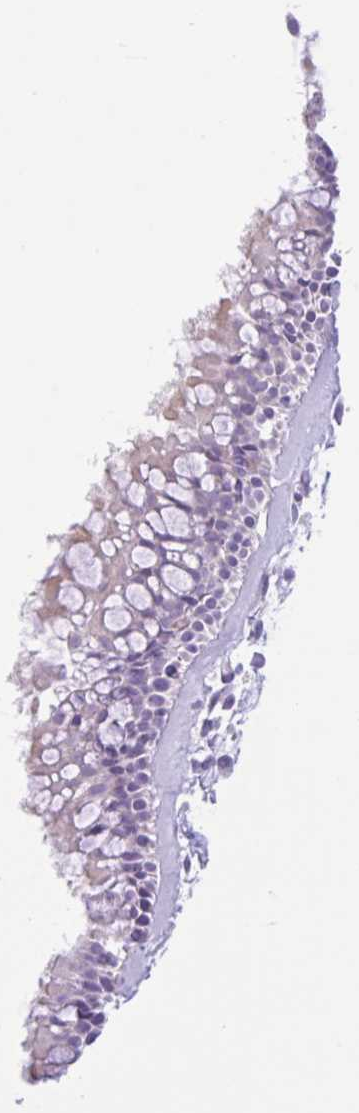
{"staining": {"intensity": "negative", "quantity": "none", "location": "none"}, "tissue": "nasopharynx", "cell_type": "Respiratory epithelial cells", "image_type": "normal", "snomed": [{"axis": "morphology", "description": "Normal tissue, NOS"}, {"axis": "topography", "description": "Nasopharynx"}], "caption": "DAB (3,3'-diaminobenzidine) immunohistochemical staining of unremarkable human nasopharynx demonstrates no significant expression in respiratory epithelial cells. Nuclei are stained in blue.", "gene": "ZNF101", "patient": {"sex": "female", "age": 39}}